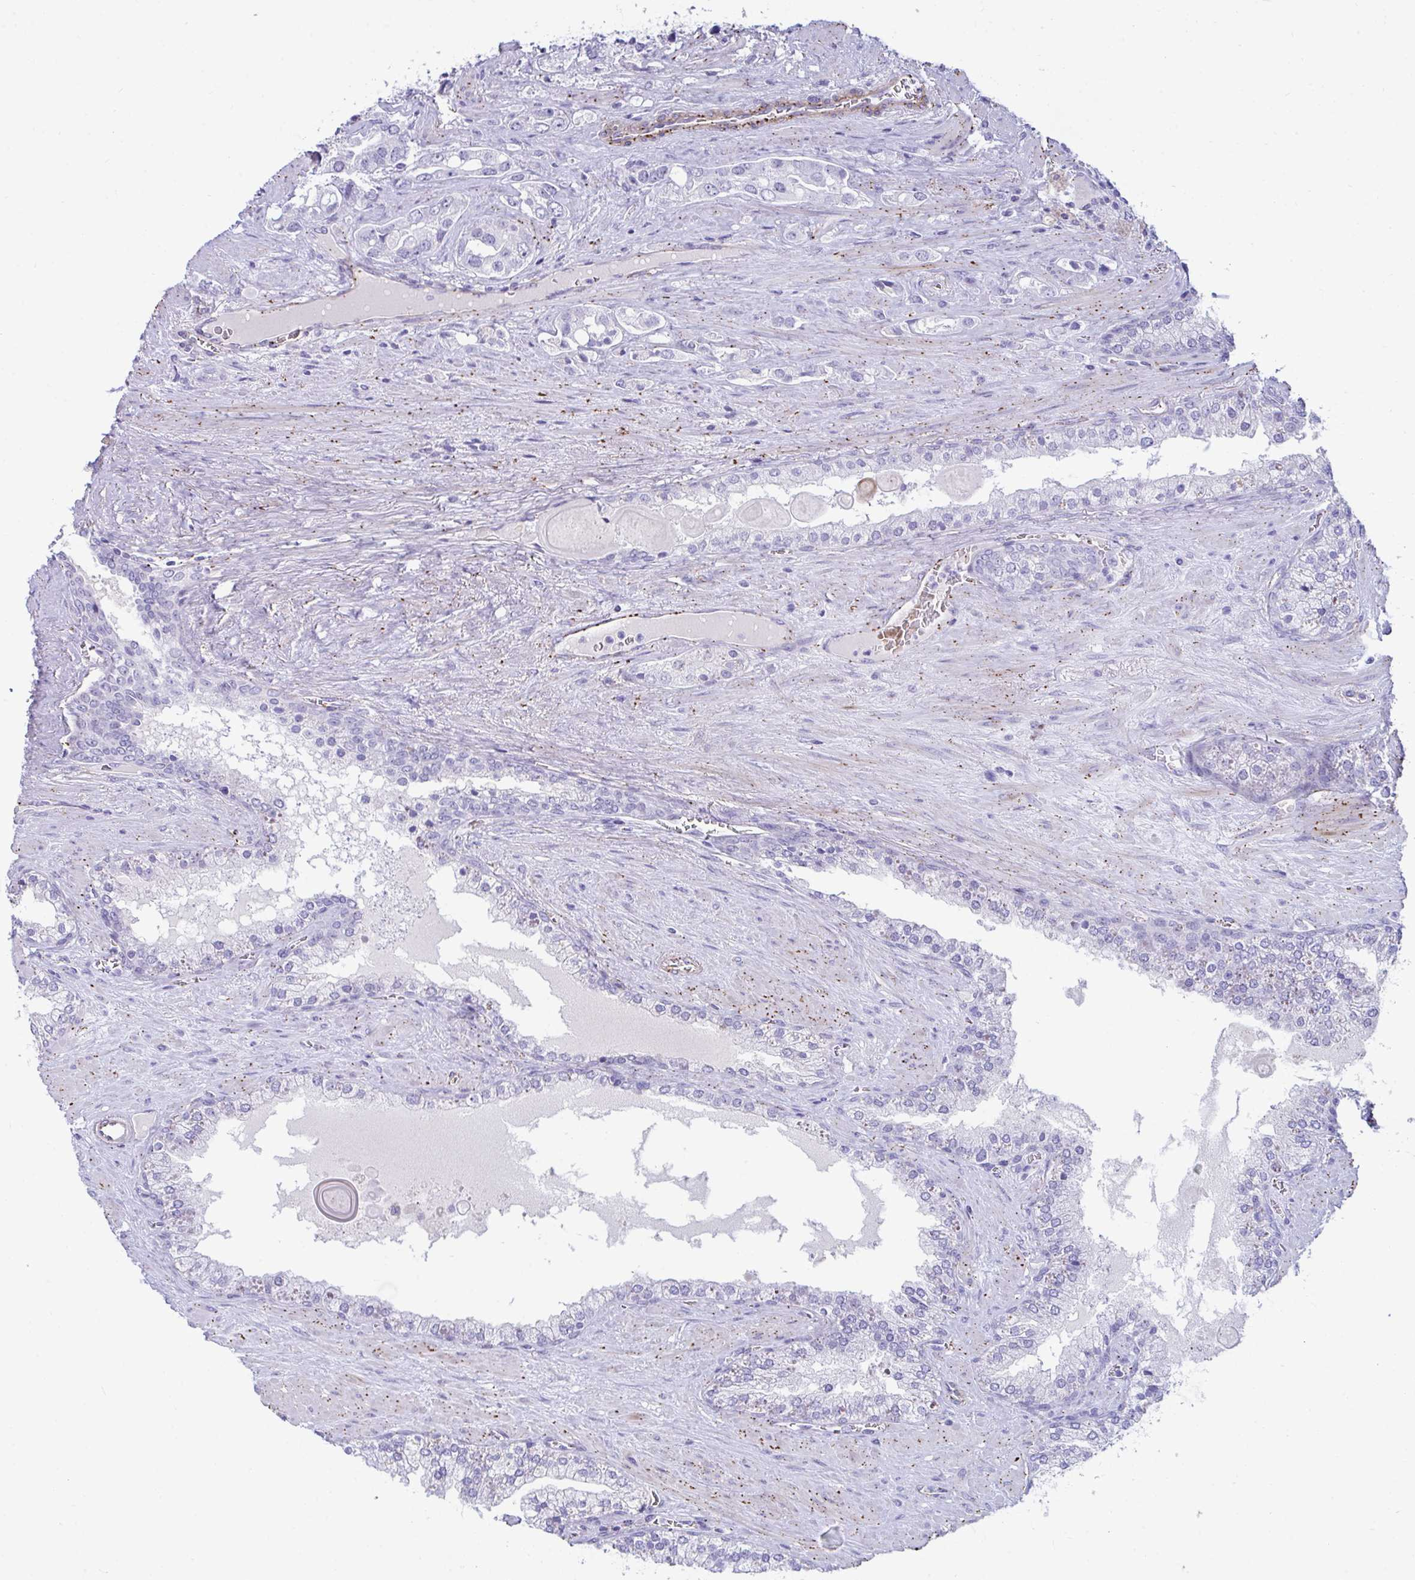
{"staining": {"intensity": "negative", "quantity": "none", "location": "none"}, "tissue": "prostate cancer", "cell_type": "Tumor cells", "image_type": "cancer", "snomed": [{"axis": "morphology", "description": "Adenocarcinoma, High grade"}, {"axis": "topography", "description": "Prostate"}], "caption": "This is a photomicrograph of immunohistochemistry staining of adenocarcinoma (high-grade) (prostate), which shows no expression in tumor cells.", "gene": "UBL3", "patient": {"sex": "male", "age": 67}}